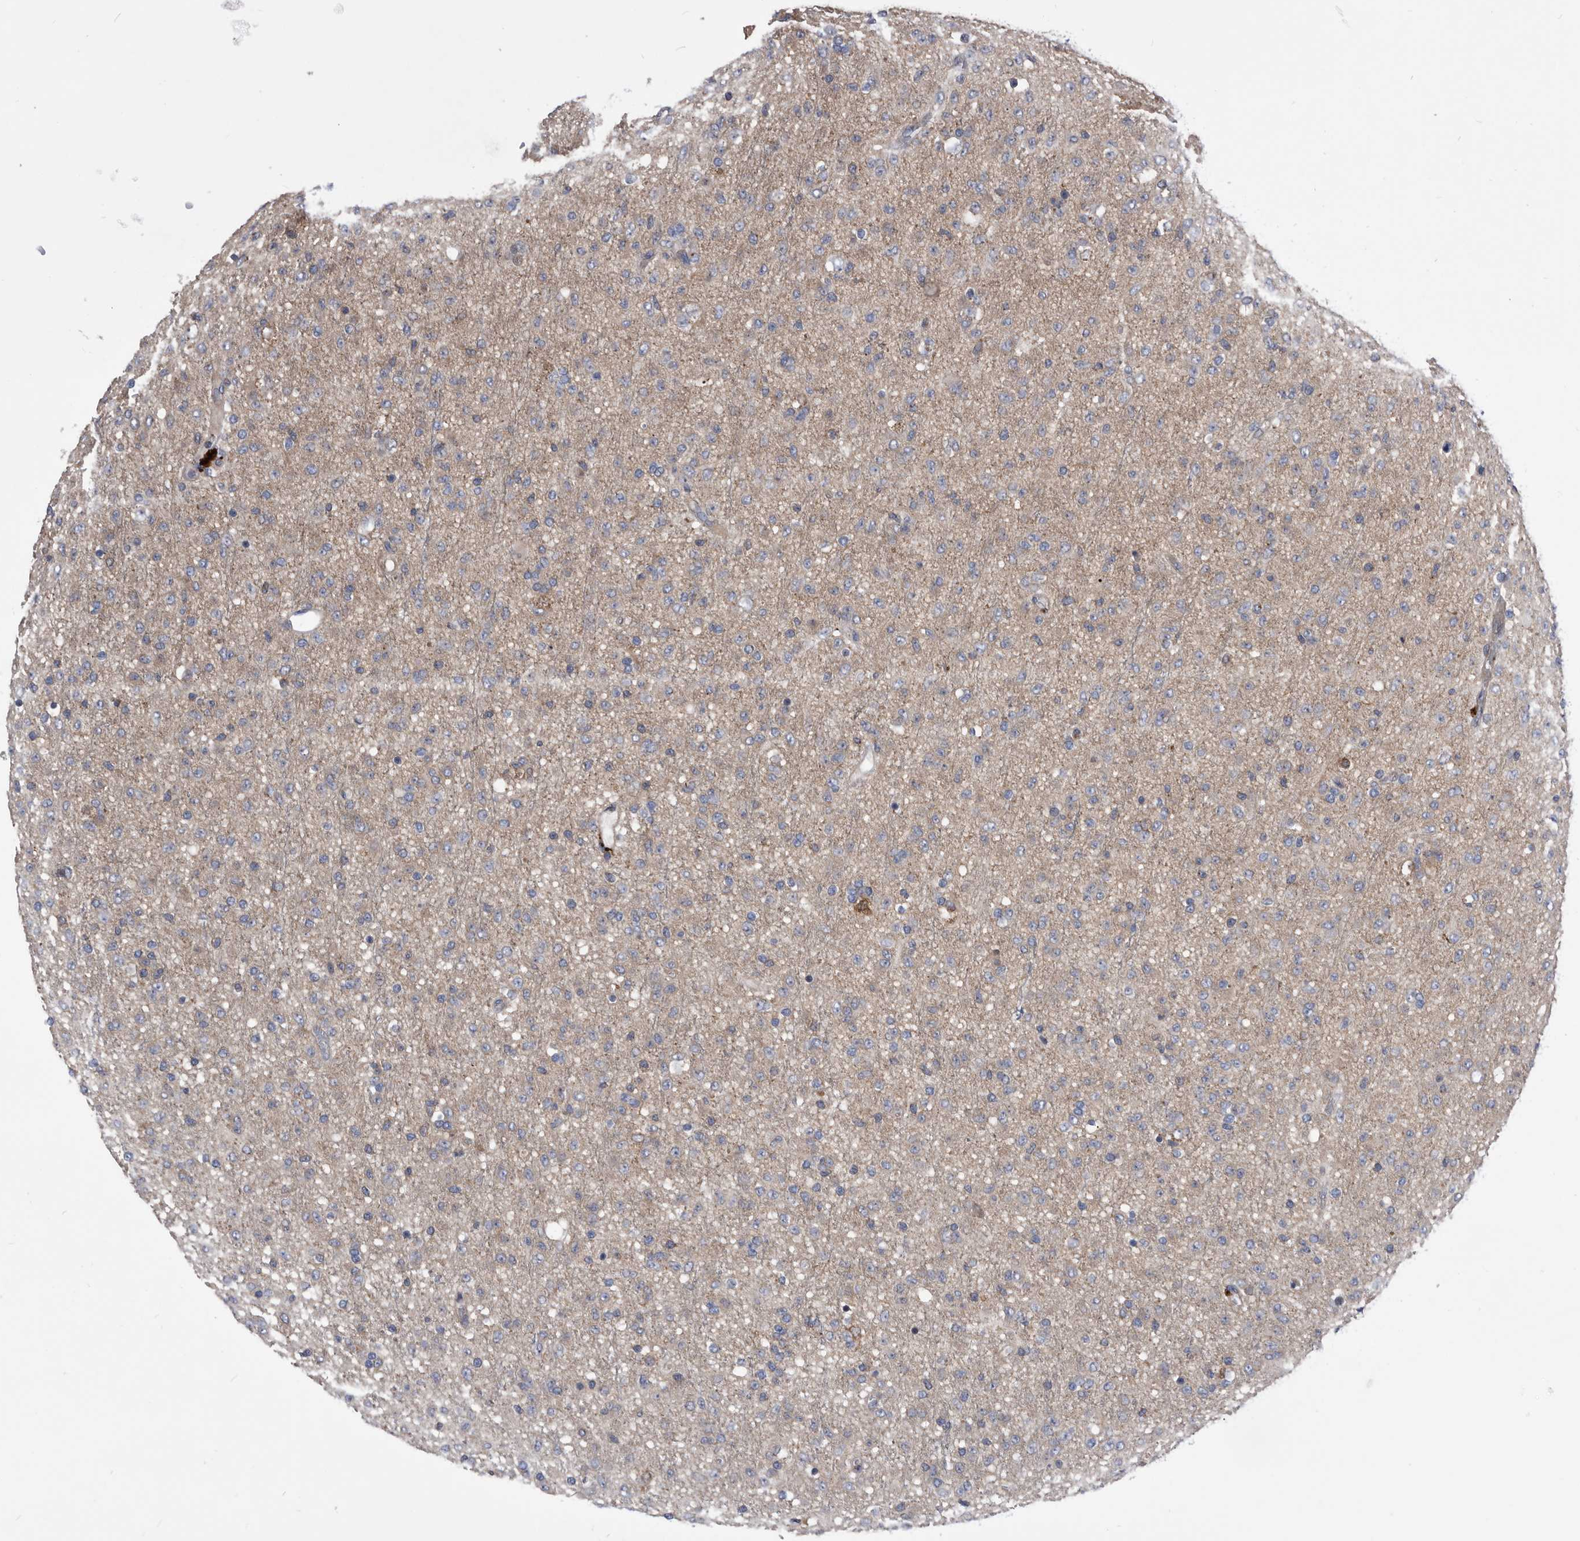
{"staining": {"intensity": "weak", "quantity": "<25%", "location": "cytoplasmic/membranous"}, "tissue": "glioma", "cell_type": "Tumor cells", "image_type": "cancer", "snomed": [{"axis": "morphology", "description": "Glioma, malignant, Low grade"}, {"axis": "topography", "description": "Brain"}], "caption": "This is an immunohistochemistry histopathology image of low-grade glioma (malignant). There is no expression in tumor cells.", "gene": "BAIAP3", "patient": {"sex": "male", "age": 65}}